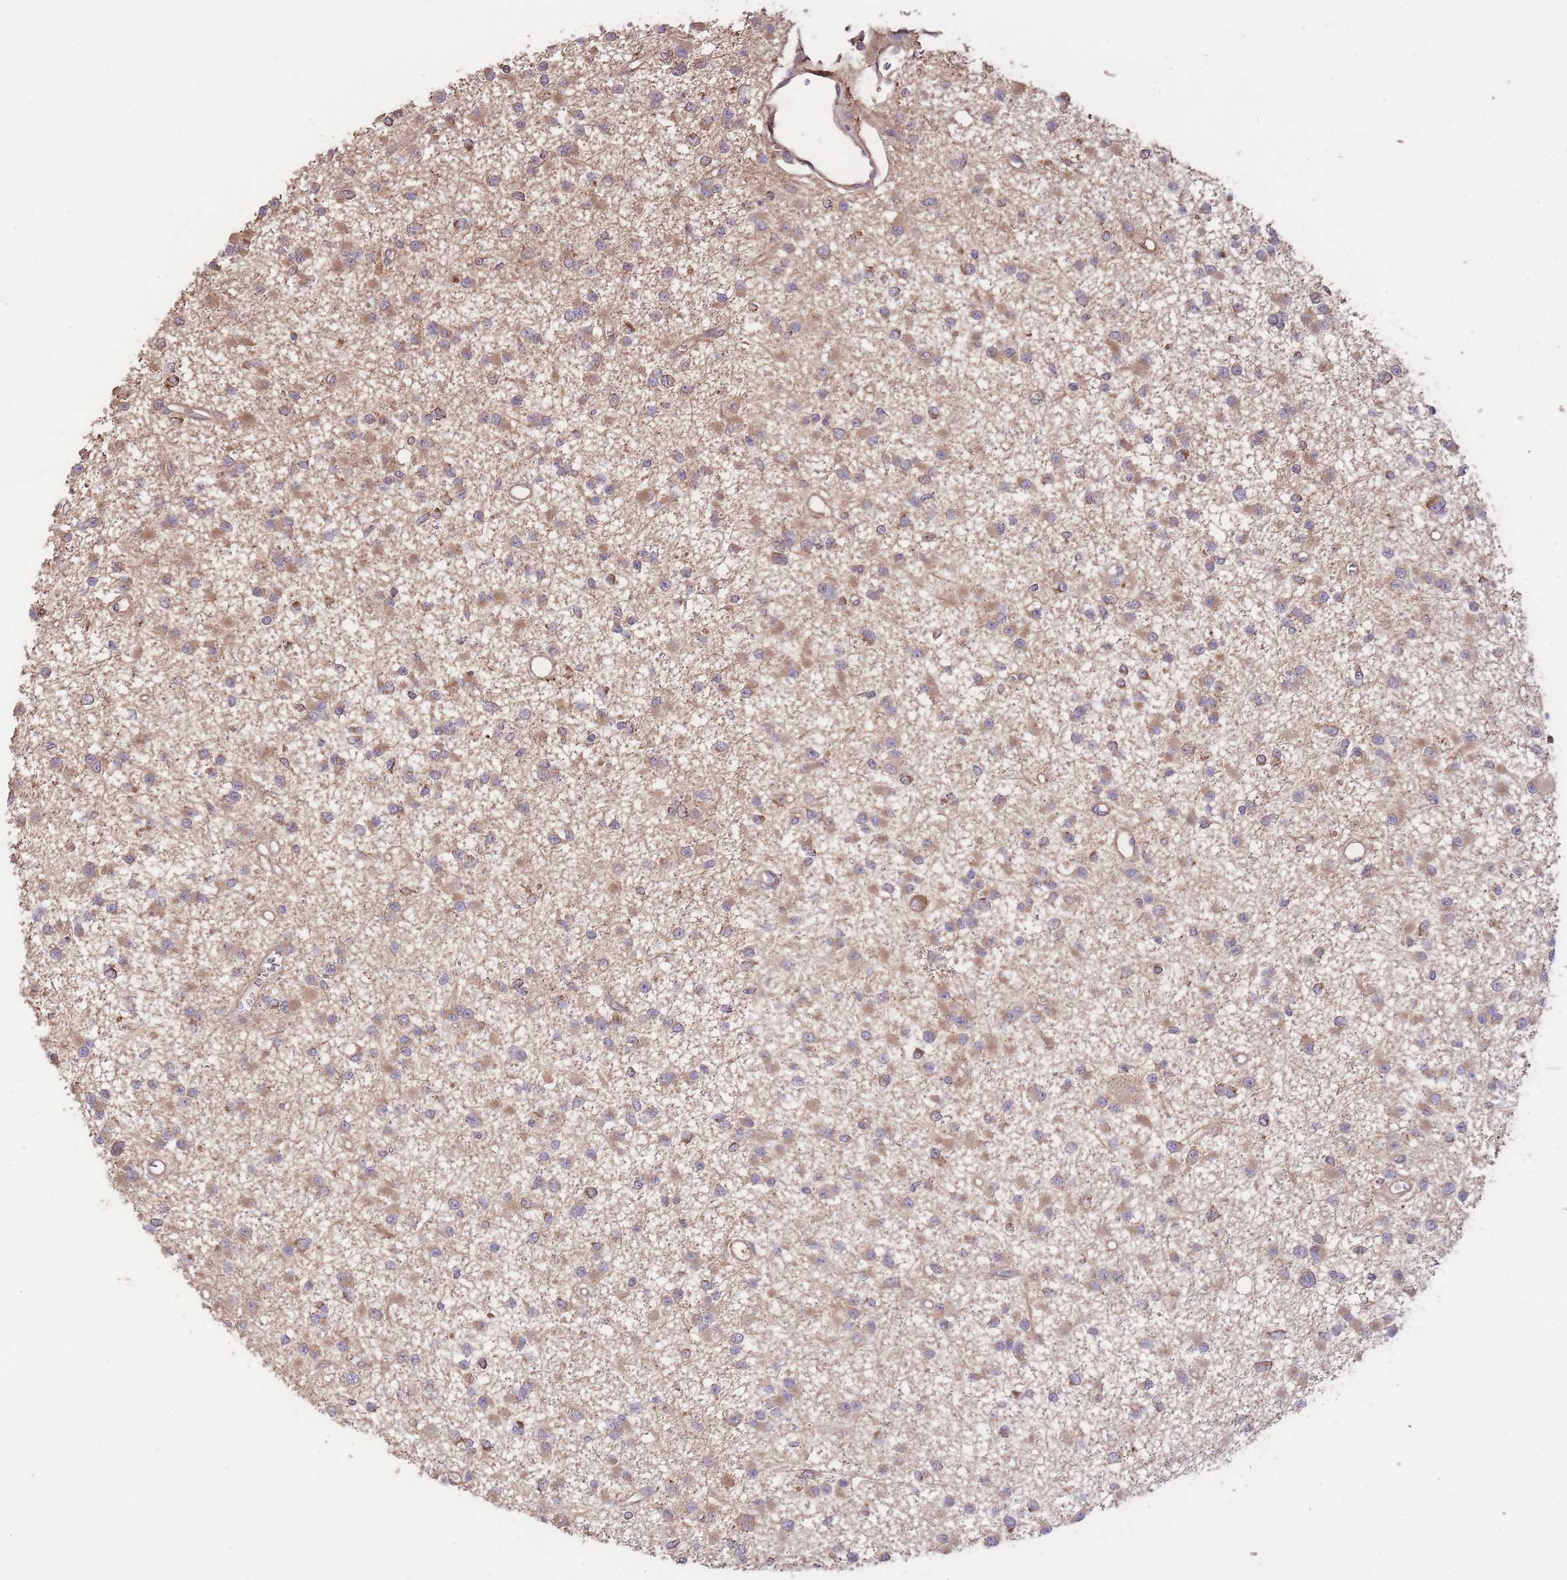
{"staining": {"intensity": "moderate", "quantity": ">75%", "location": "cytoplasmic/membranous"}, "tissue": "glioma", "cell_type": "Tumor cells", "image_type": "cancer", "snomed": [{"axis": "morphology", "description": "Glioma, malignant, Low grade"}, {"axis": "topography", "description": "Brain"}], "caption": "Moderate cytoplasmic/membranous protein positivity is appreciated in about >75% of tumor cells in glioma.", "gene": "EEF1AKMT1", "patient": {"sex": "female", "age": 22}}